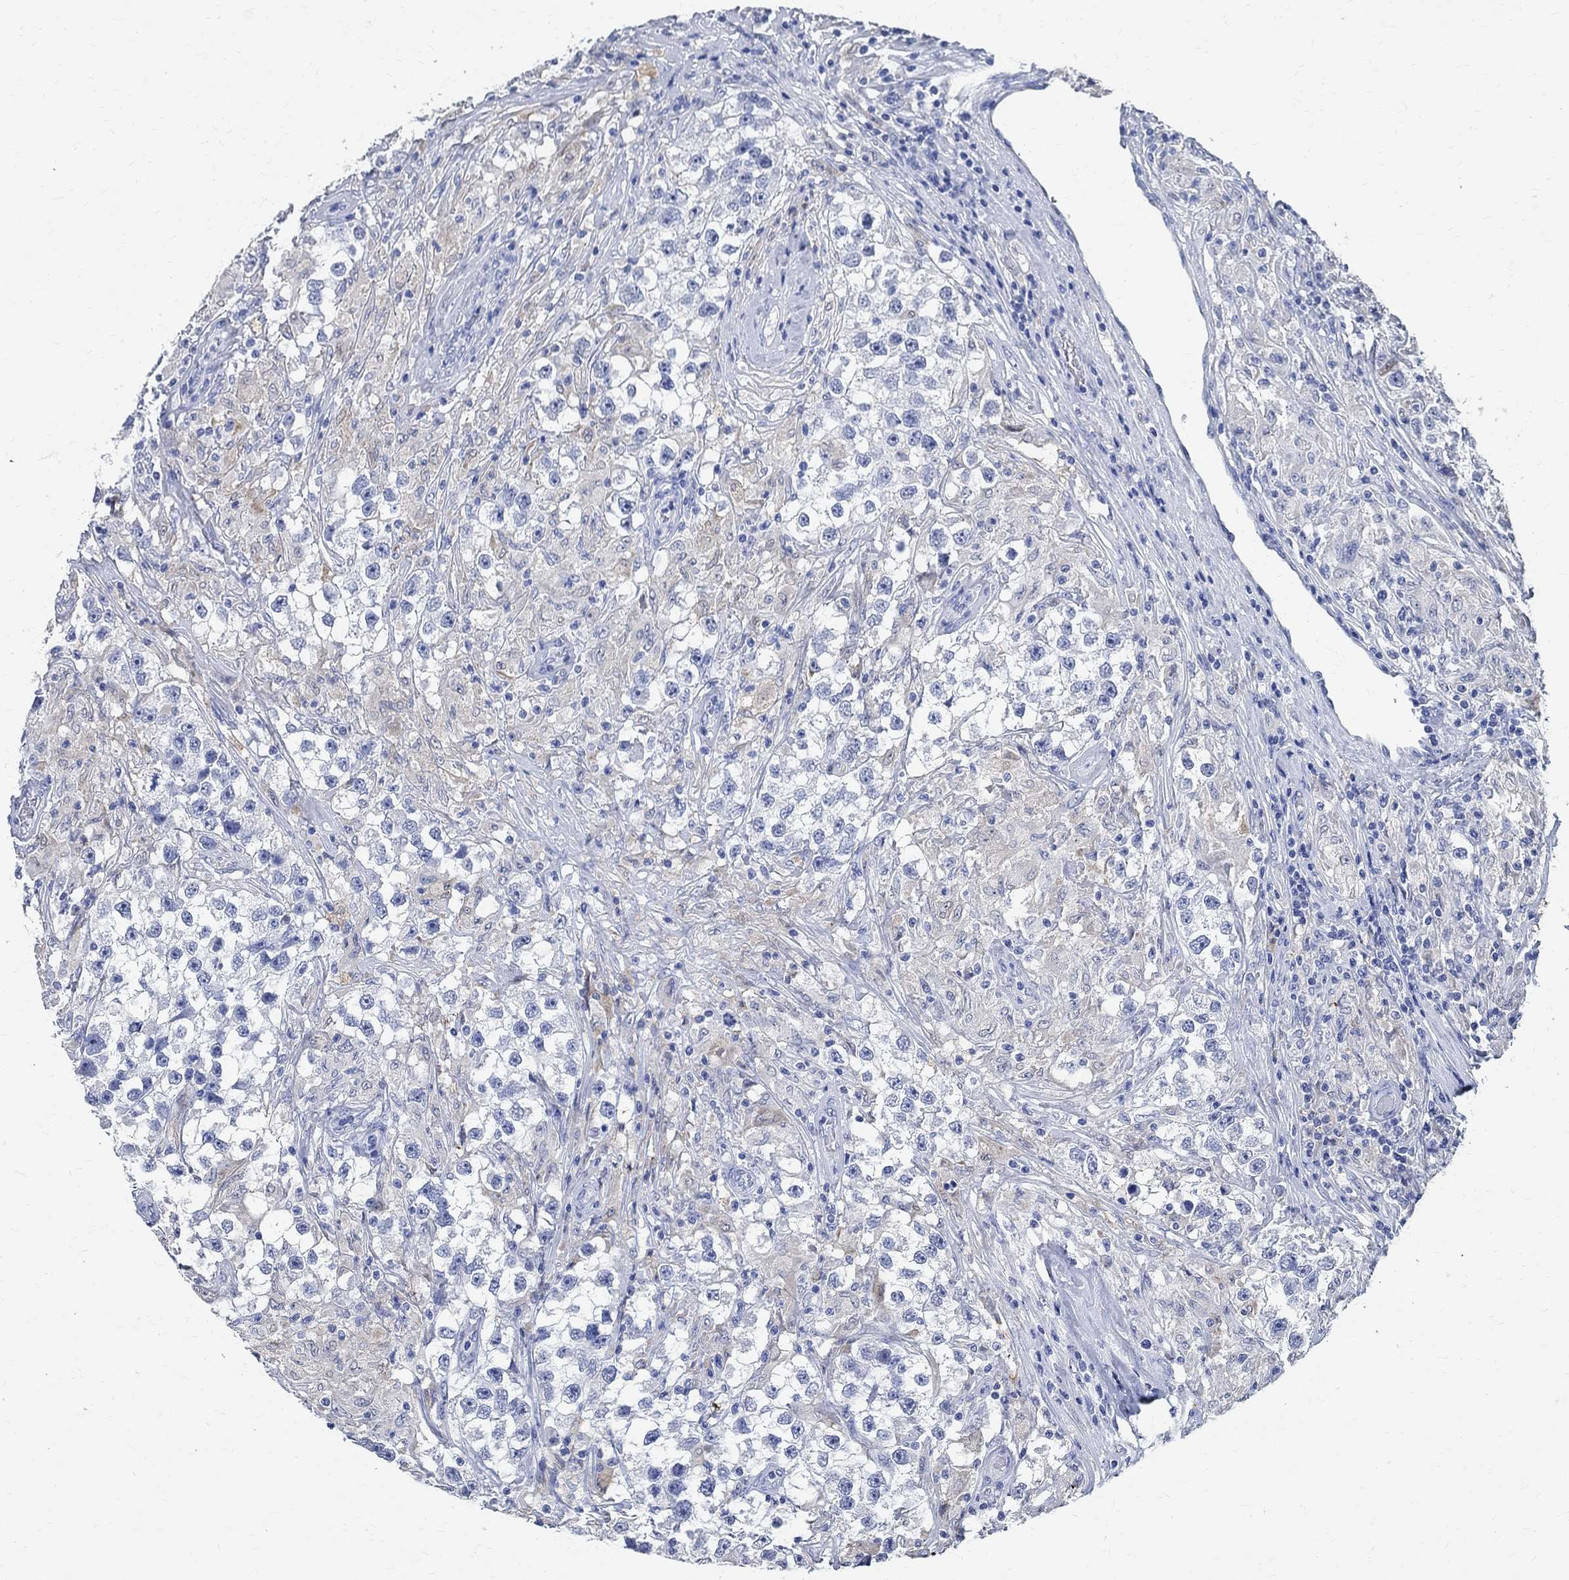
{"staining": {"intensity": "negative", "quantity": "none", "location": "none"}, "tissue": "testis cancer", "cell_type": "Tumor cells", "image_type": "cancer", "snomed": [{"axis": "morphology", "description": "Seminoma, NOS"}, {"axis": "topography", "description": "Testis"}], "caption": "Image shows no protein positivity in tumor cells of seminoma (testis) tissue.", "gene": "TMEM221", "patient": {"sex": "male", "age": 46}}